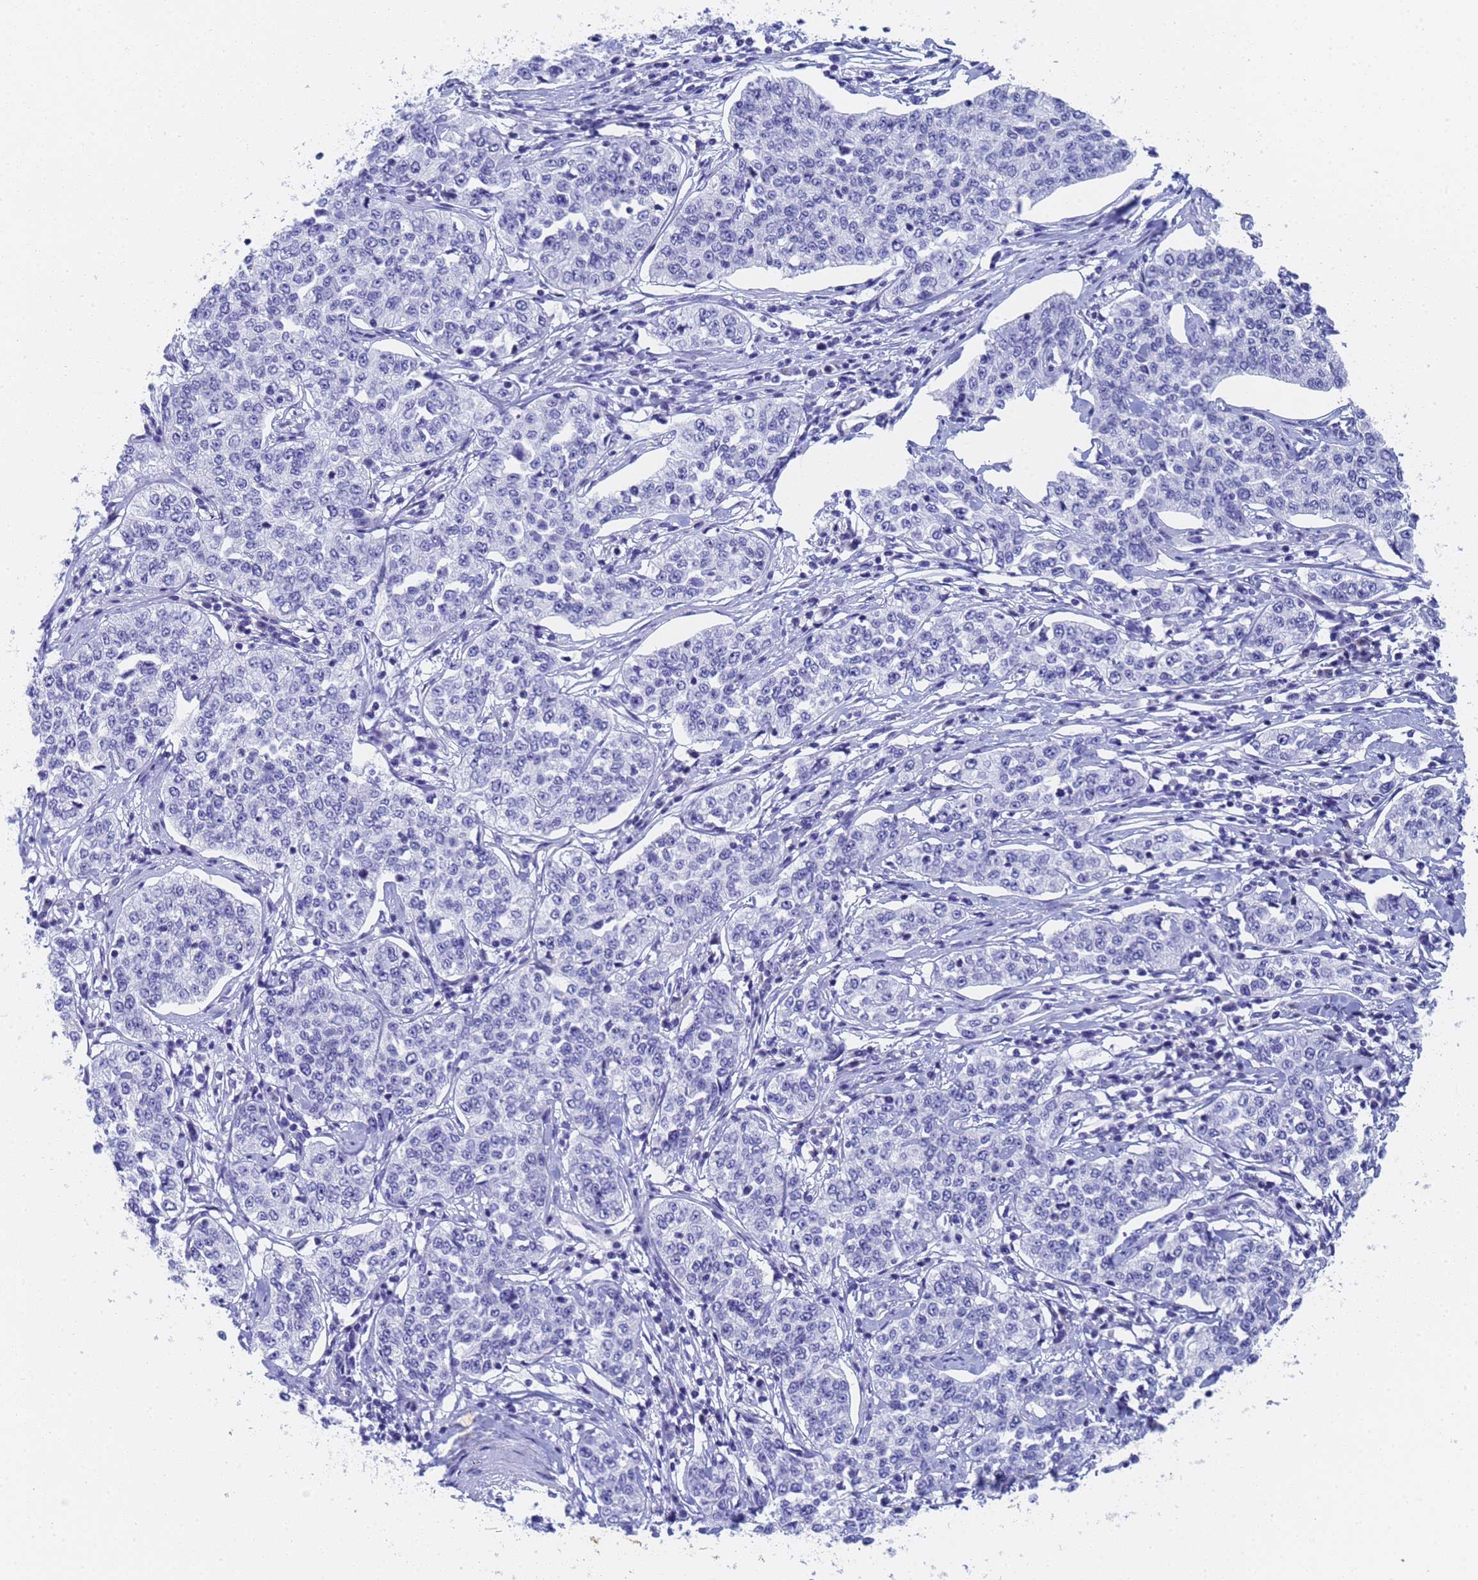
{"staining": {"intensity": "negative", "quantity": "none", "location": "none"}, "tissue": "cervical cancer", "cell_type": "Tumor cells", "image_type": "cancer", "snomed": [{"axis": "morphology", "description": "Squamous cell carcinoma, NOS"}, {"axis": "topography", "description": "Cervix"}], "caption": "The immunohistochemistry (IHC) photomicrograph has no significant staining in tumor cells of cervical cancer (squamous cell carcinoma) tissue. (Brightfield microscopy of DAB IHC at high magnification).", "gene": "STATH", "patient": {"sex": "female", "age": 35}}